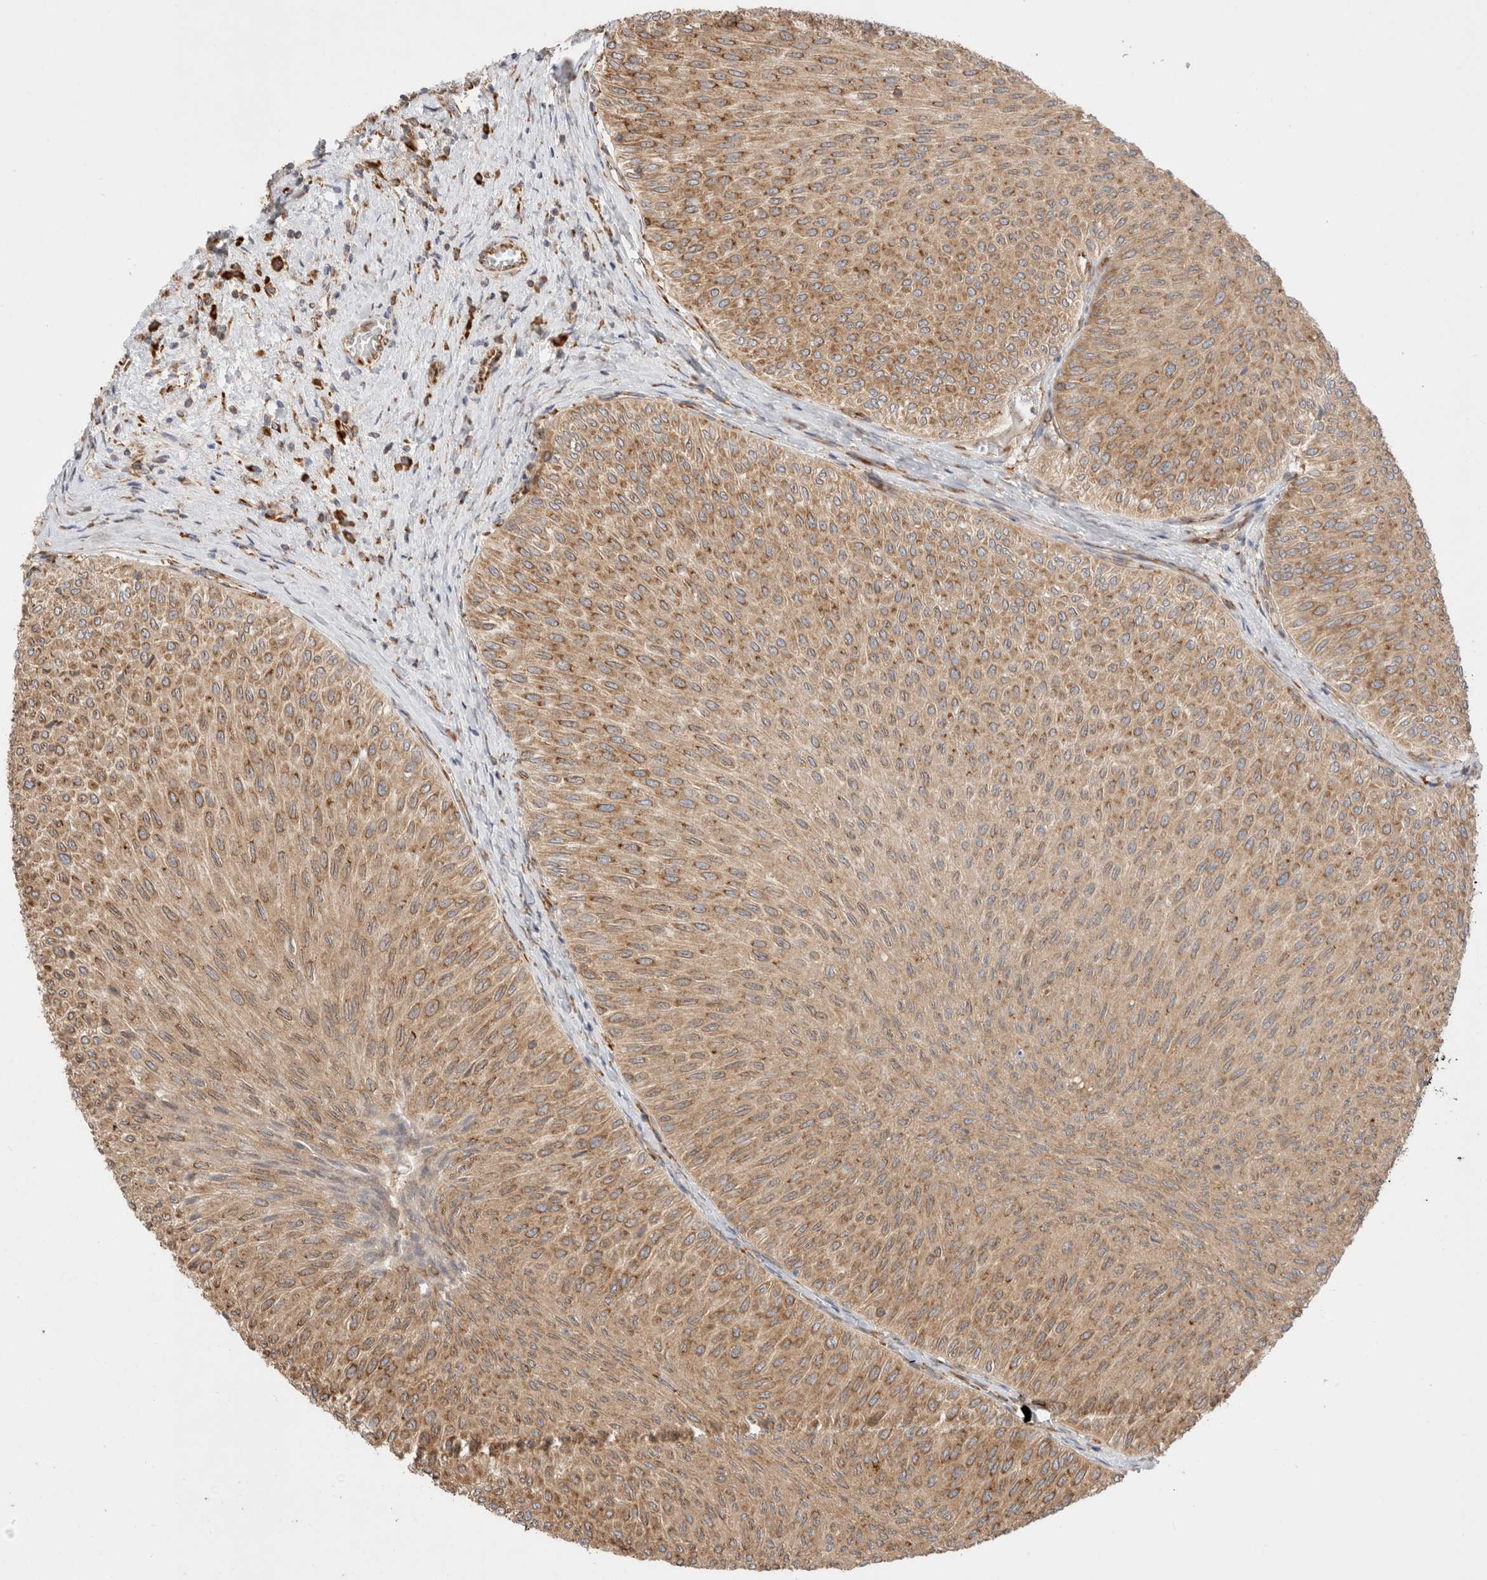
{"staining": {"intensity": "moderate", "quantity": ">75%", "location": "cytoplasmic/membranous"}, "tissue": "urothelial cancer", "cell_type": "Tumor cells", "image_type": "cancer", "snomed": [{"axis": "morphology", "description": "Urothelial carcinoma, Low grade"}, {"axis": "topography", "description": "Urinary bladder"}], "caption": "Immunohistochemistry (IHC) of human urothelial cancer displays medium levels of moderate cytoplasmic/membranous staining in approximately >75% of tumor cells. (DAB (3,3'-diaminobenzidine) = brown stain, brightfield microscopy at high magnification).", "gene": "ZC2HC1A", "patient": {"sex": "male", "age": 78}}